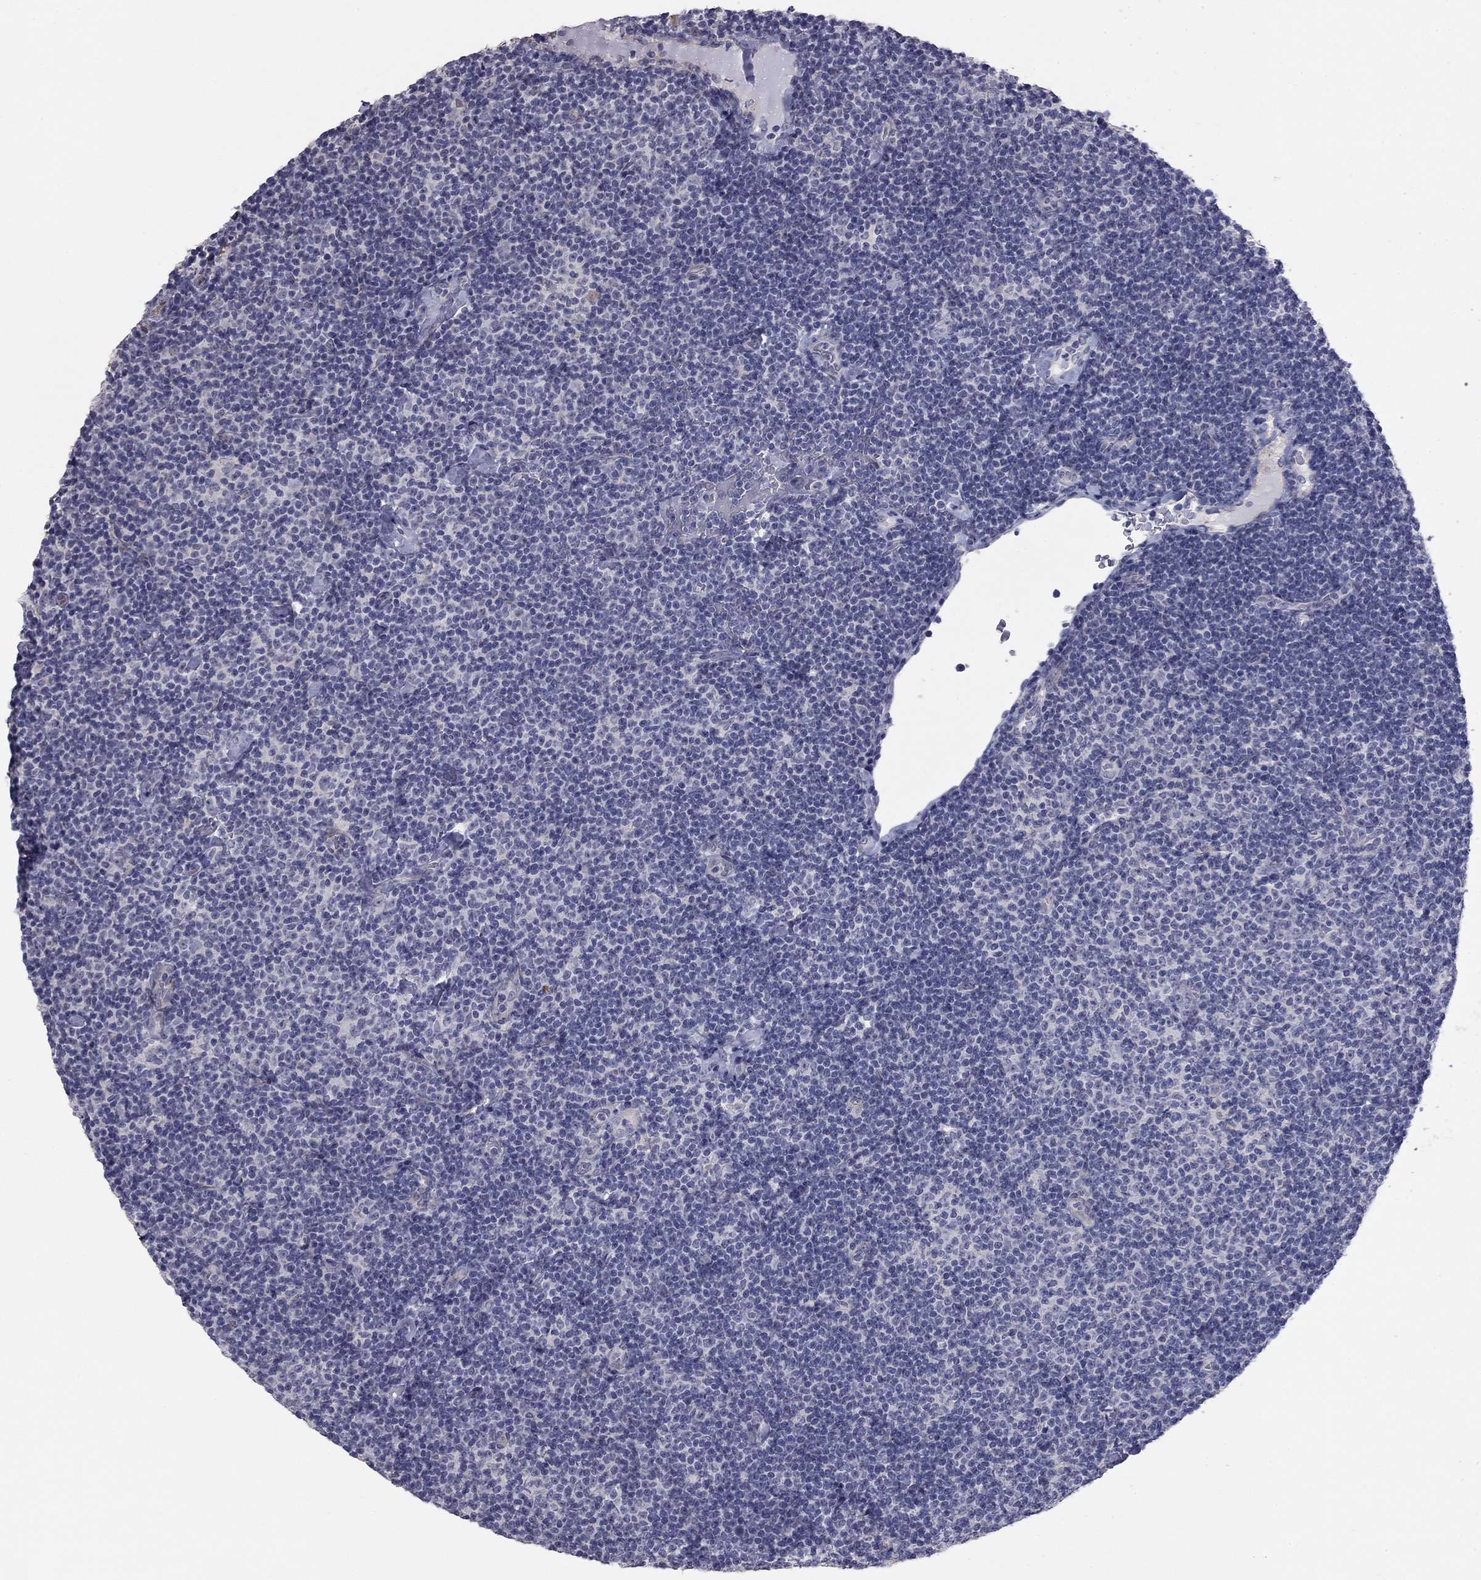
{"staining": {"intensity": "negative", "quantity": "none", "location": "none"}, "tissue": "lymphoma", "cell_type": "Tumor cells", "image_type": "cancer", "snomed": [{"axis": "morphology", "description": "Malignant lymphoma, non-Hodgkin's type, Low grade"}, {"axis": "topography", "description": "Lymph node"}], "caption": "This is a histopathology image of IHC staining of lymphoma, which shows no positivity in tumor cells. Brightfield microscopy of immunohistochemistry stained with DAB (brown) and hematoxylin (blue), captured at high magnification.", "gene": "PRRT2", "patient": {"sex": "male", "age": 81}}